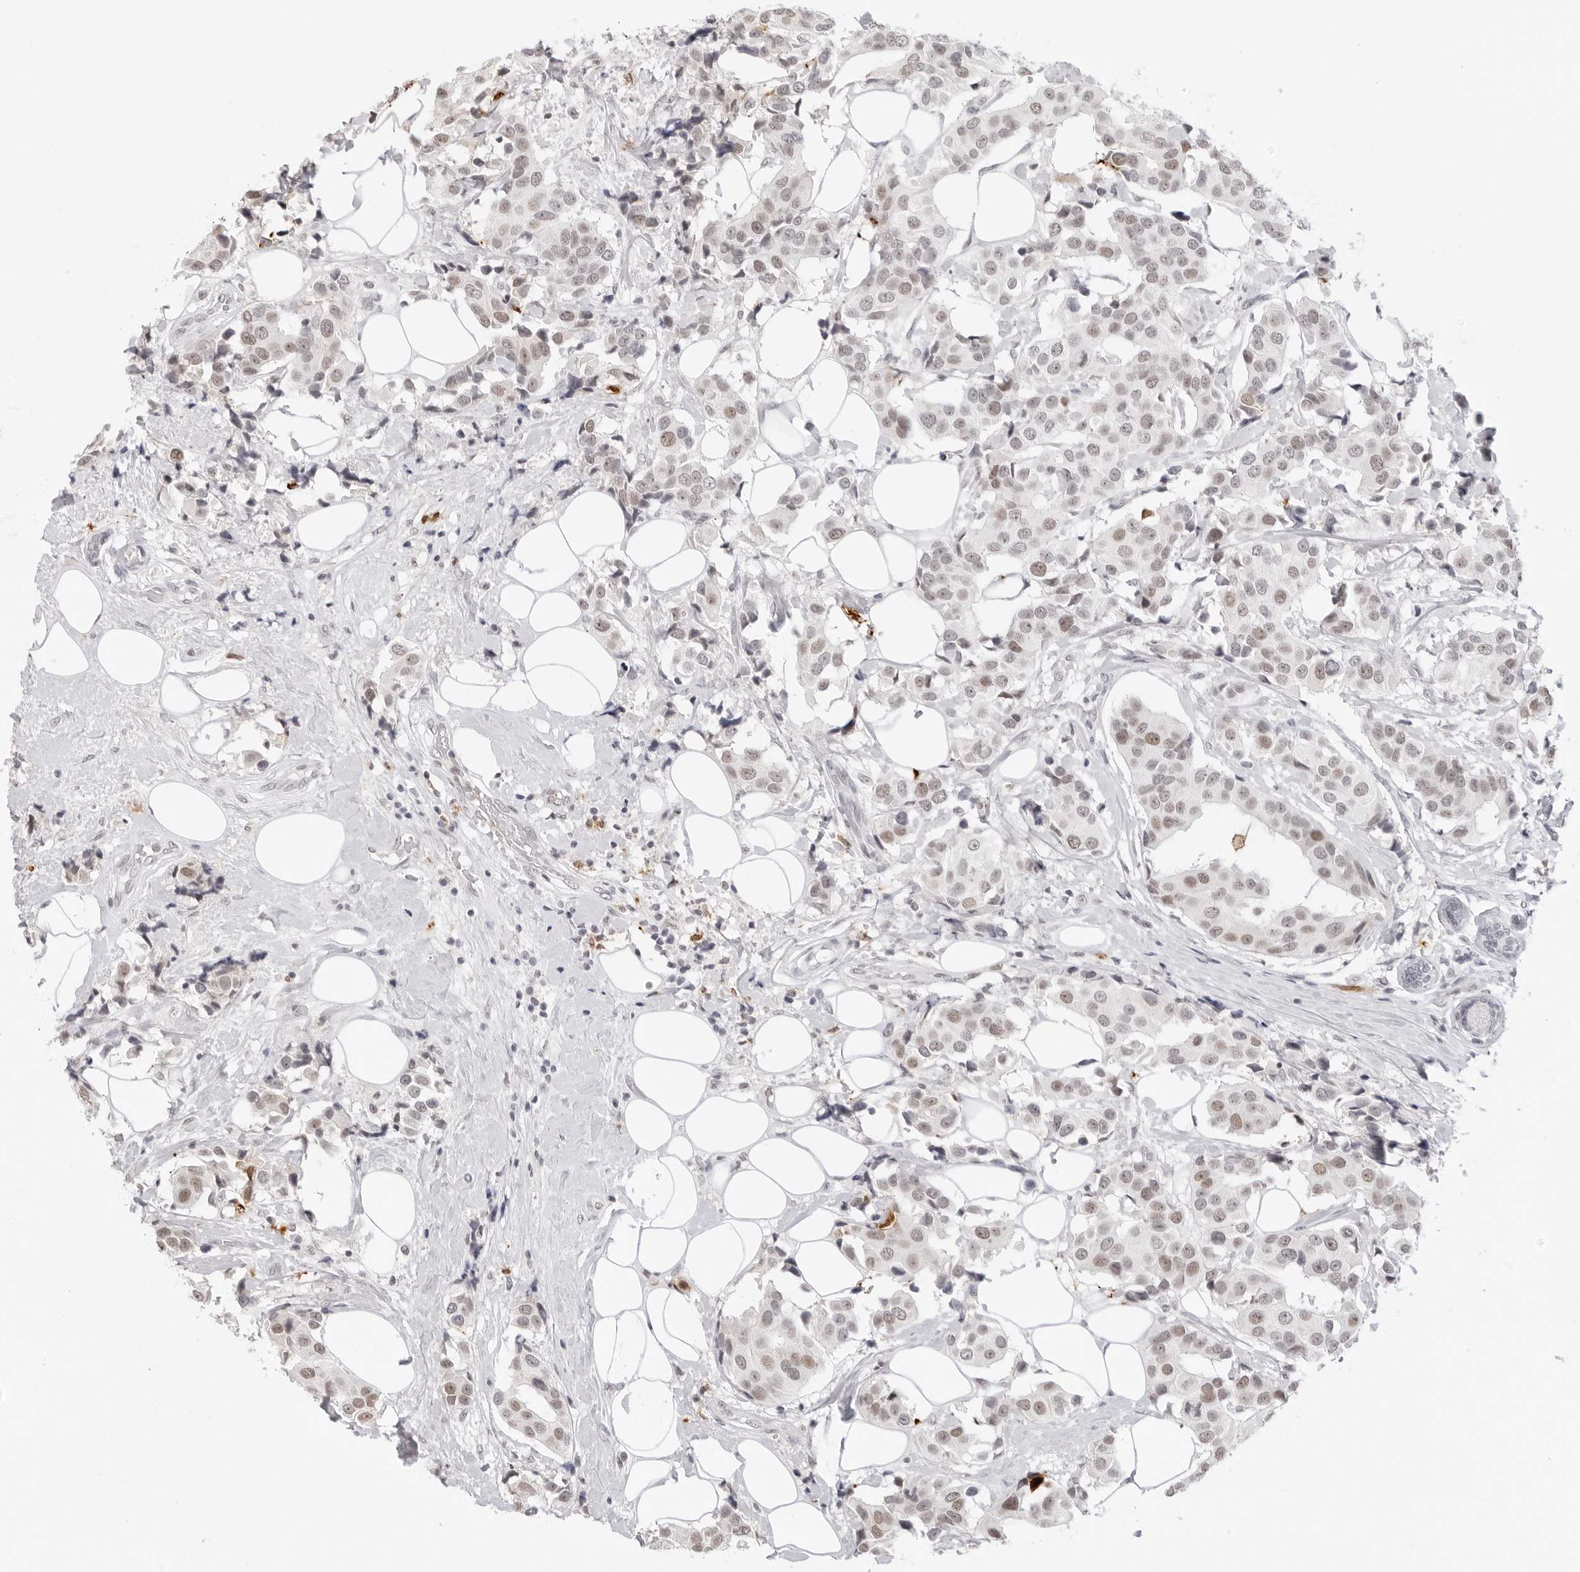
{"staining": {"intensity": "weak", "quantity": "25%-75%", "location": "nuclear"}, "tissue": "breast cancer", "cell_type": "Tumor cells", "image_type": "cancer", "snomed": [{"axis": "morphology", "description": "Normal tissue, NOS"}, {"axis": "morphology", "description": "Duct carcinoma"}, {"axis": "topography", "description": "Breast"}], "caption": "Breast invasive ductal carcinoma stained for a protein demonstrates weak nuclear positivity in tumor cells.", "gene": "MSH6", "patient": {"sex": "female", "age": 39}}